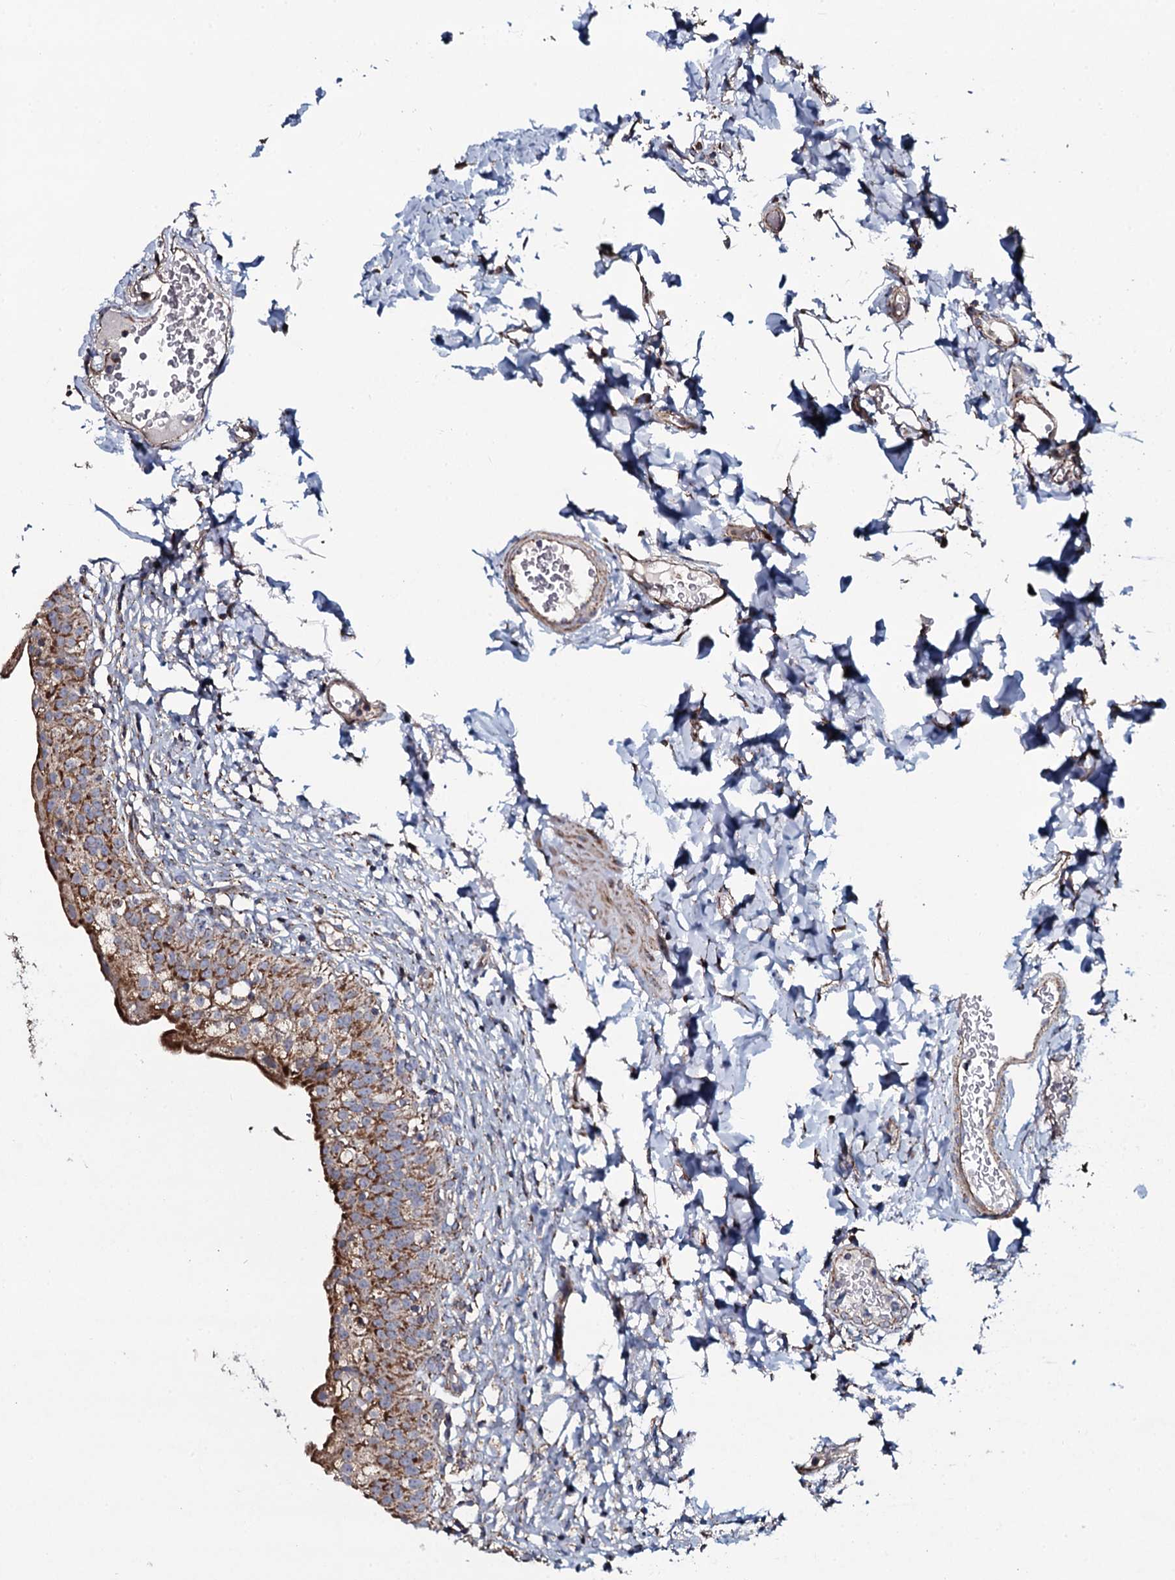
{"staining": {"intensity": "moderate", "quantity": ">75%", "location": "cytoplasmic/membranous"}, "tissue": "urinary bladder", "cell_type": "Urothelial cells", "image_type": "normal", "snomed": [{"axis": "morphology", "description": "Normal tissue, NOS"}, {"axis": "topography", "description": "Urinary bladder"}], "caption": "Protein positivity by immunohistochemistry (IHC) reveals moderate cytoplasmic/membranous staining in approximately >75% of urothelial cells in benign urinary bladder.", "gene": "EVC2", "patient": {"sex": "male", "age": 55}}